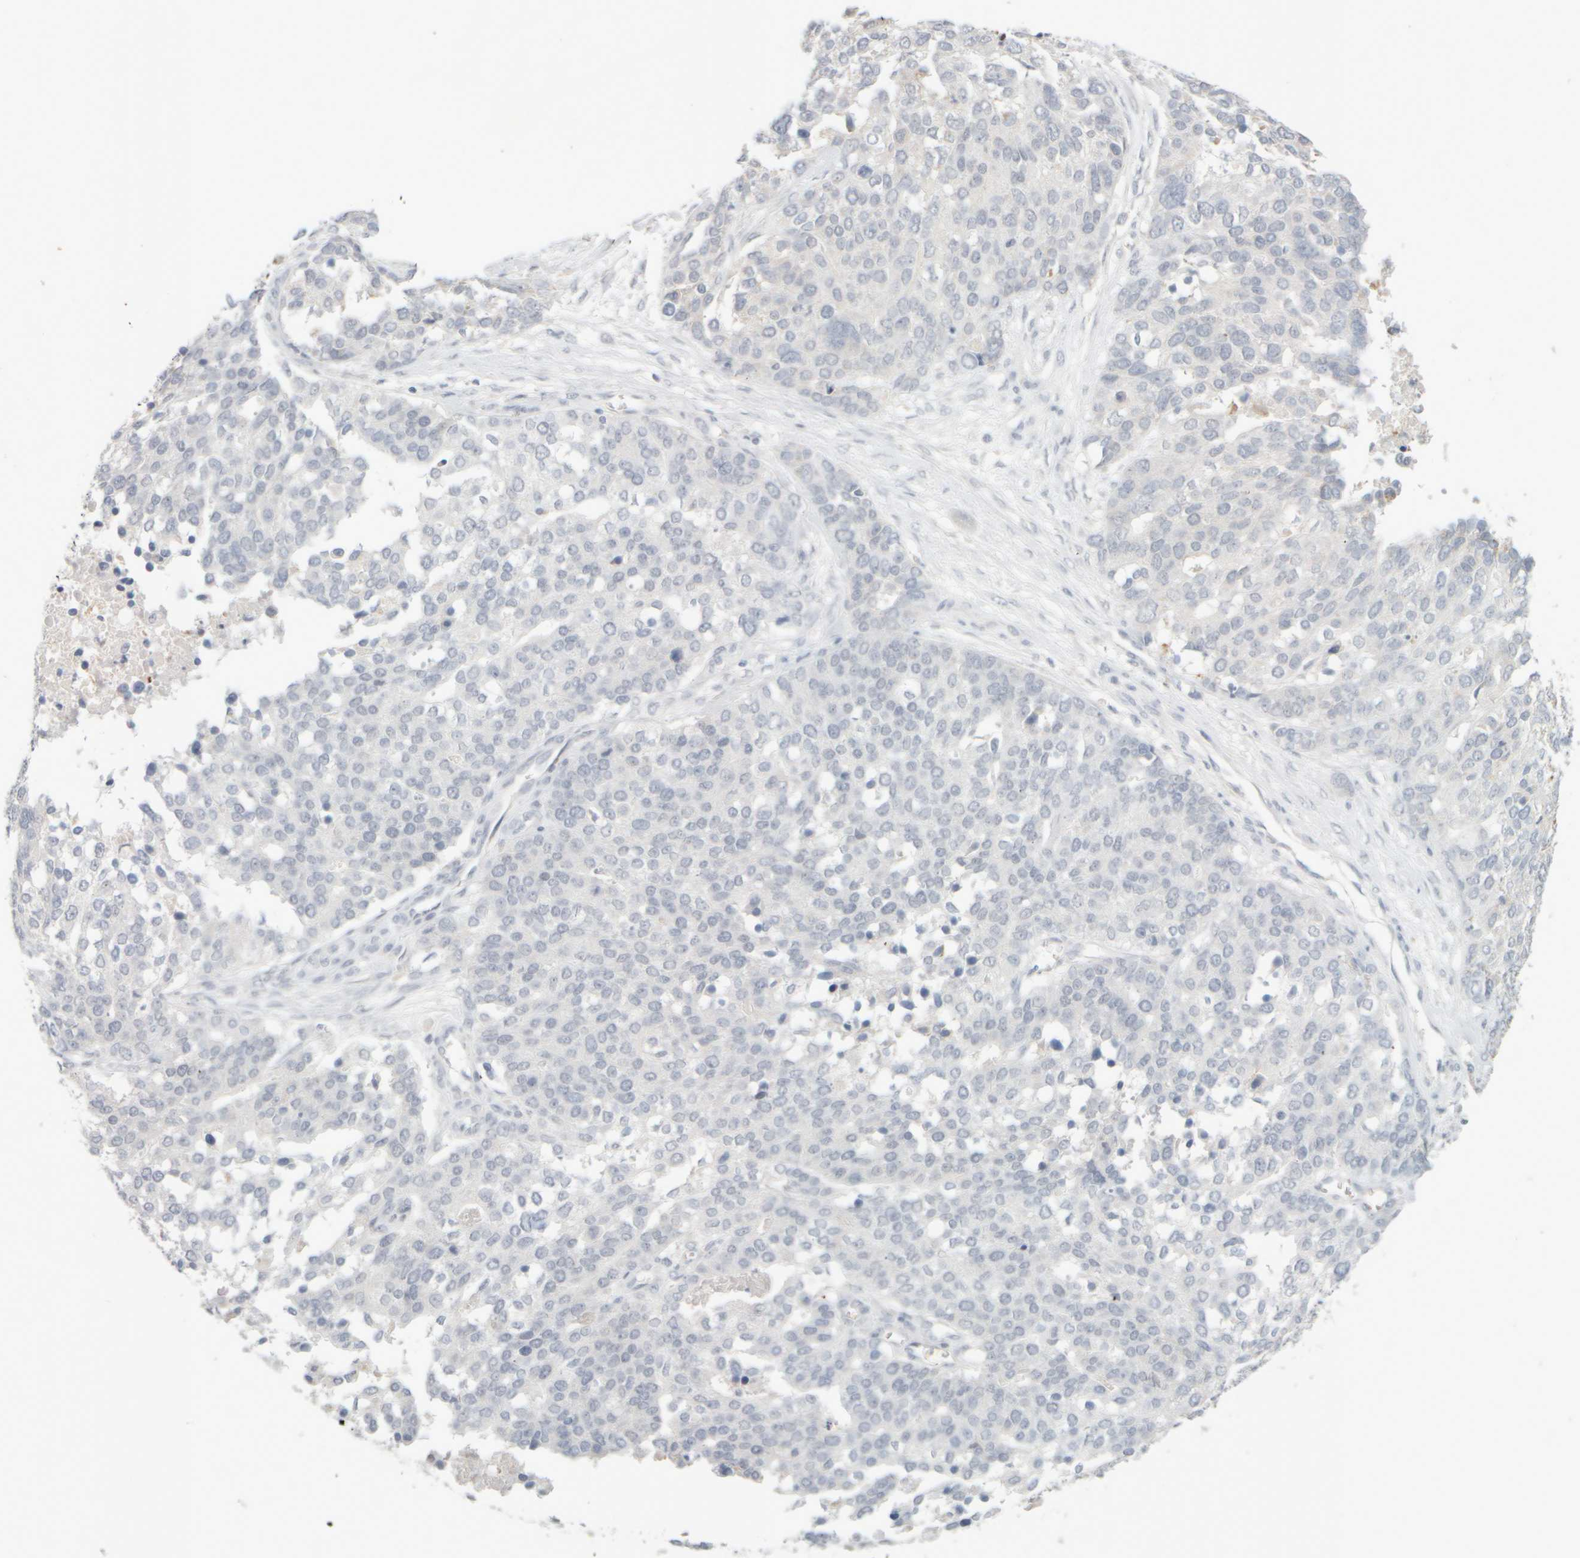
{"staining": {"intensity": "negative", "quantity": "none", "location": "none"}, "tissue": "ovarian cancer", "cell_type": "Tumor cells", "image_type": "cancer", "snomed": [{"axis": "morphology", "description": "Cystadenocarcinoma, serous, NOS"}, {"axis": "topography", "description": "Ovary"}], "caption": "A high-resolution micrograph shows immunohistochemistry staining of serous cystadenocarcinoma (ovarian), which demonstrates no significant positivity in tumor cells.", "gene": "ZNF112", "patient": {"sex": "female", "age": 44}}